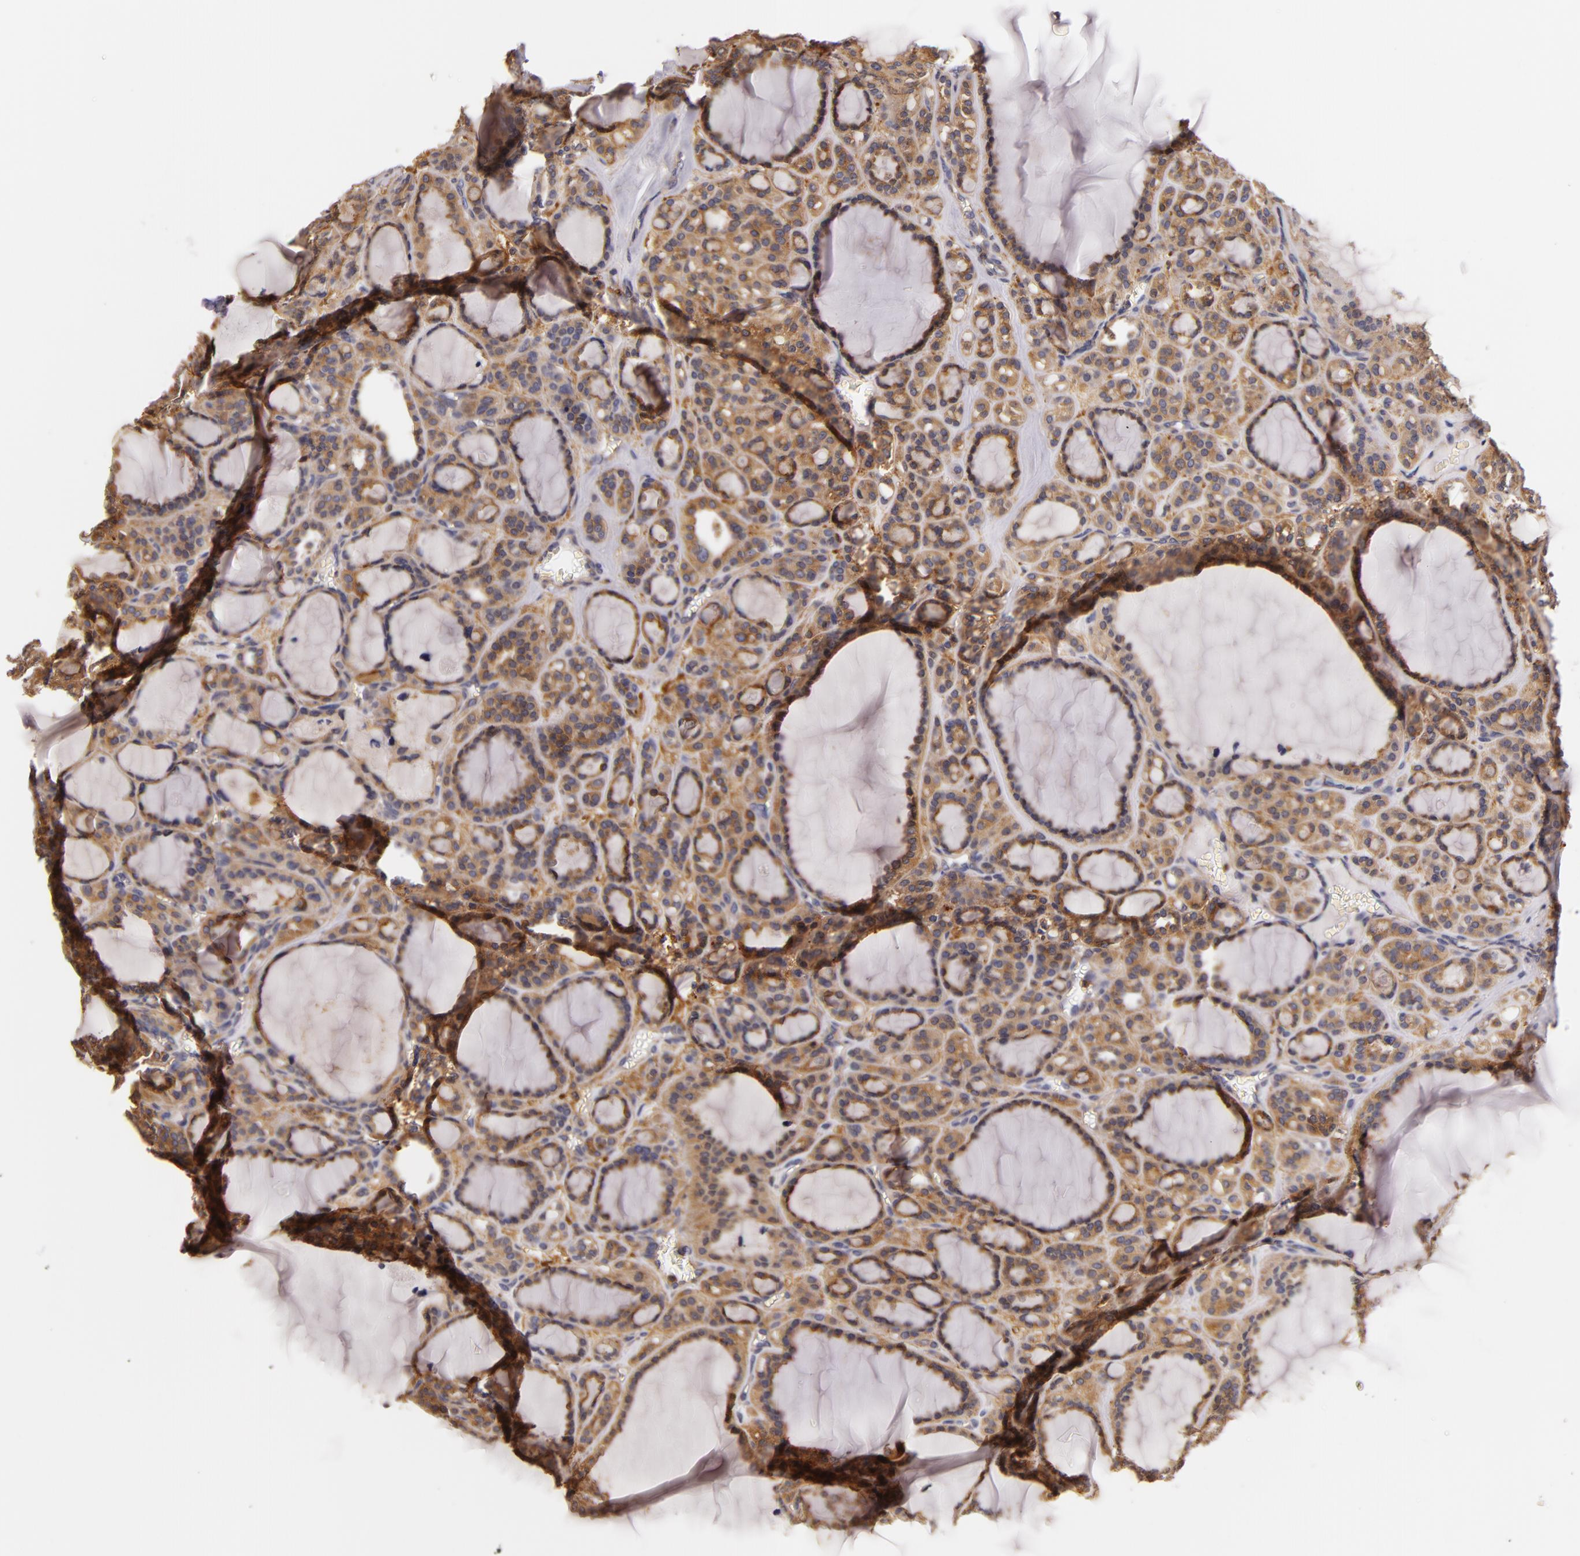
{"staining": {"intensity": "moderate", "quantity": ">75%", "location": "cytoplasmic/membranous"}, "tissue": "thyroid cancer", "cell_type": "Tumor cells", "image_type": "cancer", "snomed": [{"axis": "morphology", "description": "Follicular adenoma carcinoma, NOS"}, {"axis": "topography", "description": "Thyroid gland"}], "caption": "Protein expression analysis of human thyroid cancer (follicular adenoma carcinoma) reveals moderate cytoplasmic/membranous expression in approximately >75% of tumor cells. The staining was performed using DAB (3,3'-diaminobenzidine), with brown indicating positive protein expression. Nuclei are stained blue with hematoxylin.", "gene": "TOM1", "patient": {"sex": "female", "age": 71}}